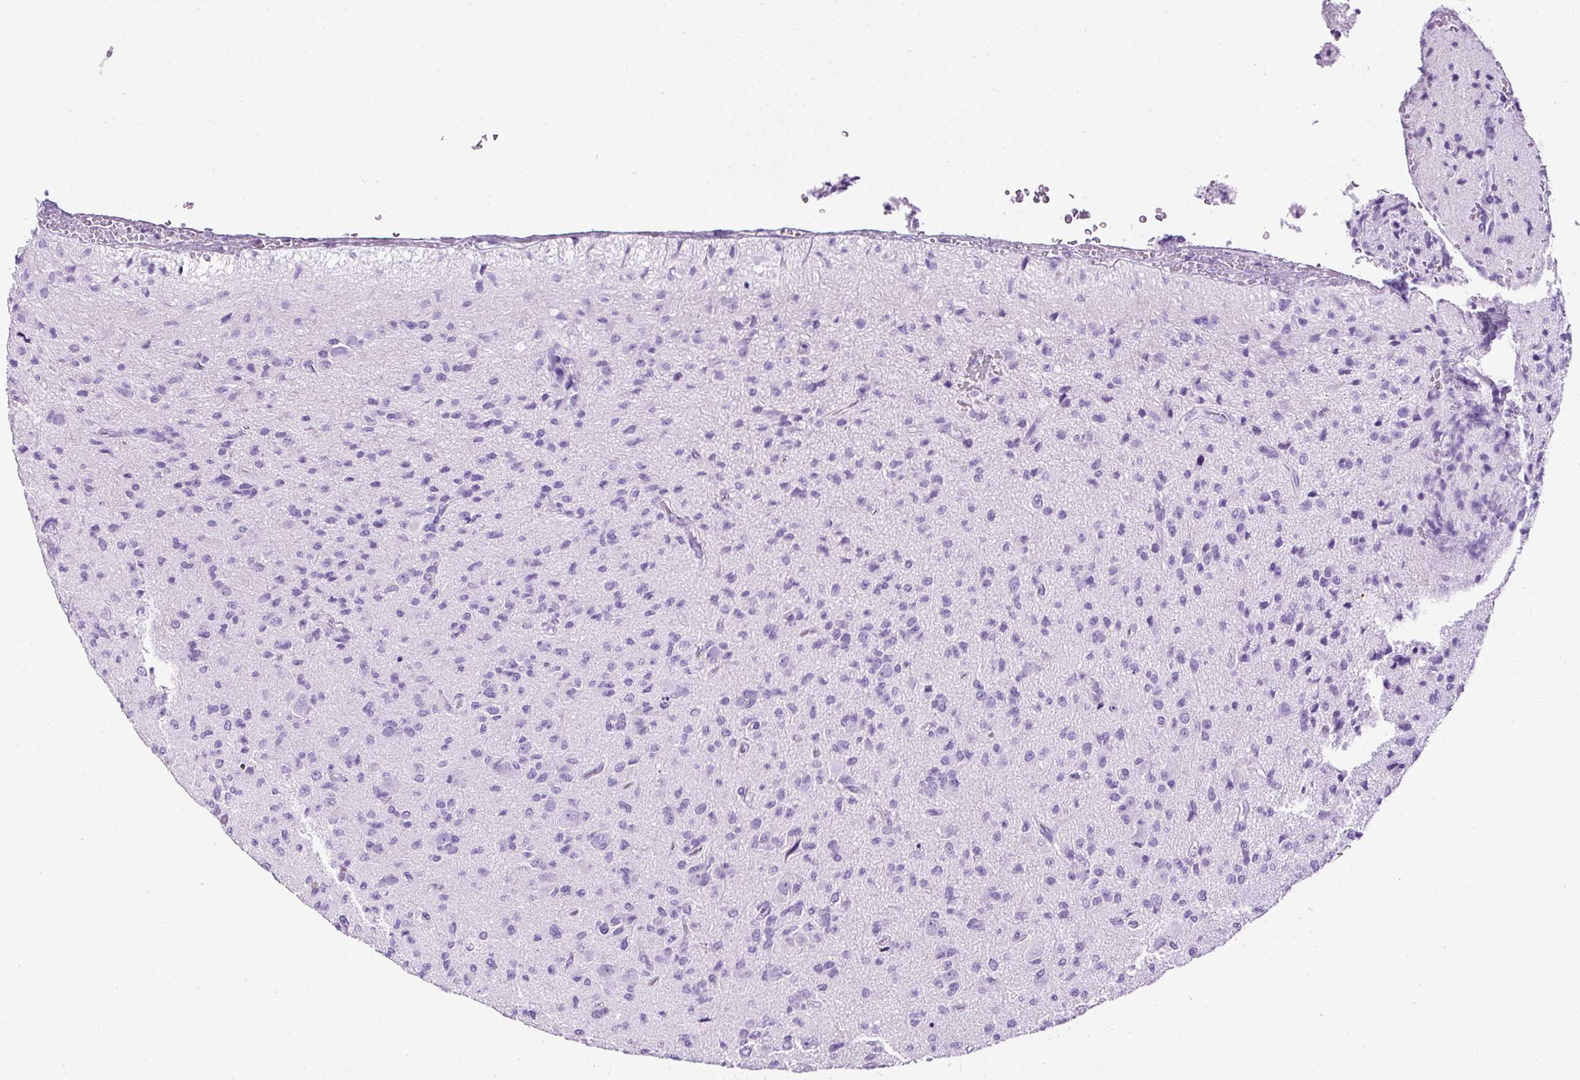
{"staining": {"intensity": "negative", "quantity": "none", "location": "none"}, "tissue": "glioma", "cell_type": "Tumor cells", "image_type": "cancer", "snomed": [{"axis": "morphology", "description": "Glioma, malignant, High grade"}, {"axis": "topography", "description": "Brain"}], "caption": "Tumor cells are negative for protein expression in human glioma.", "gene": "NTS", "patient": {"sex": "male", "age": 36}}